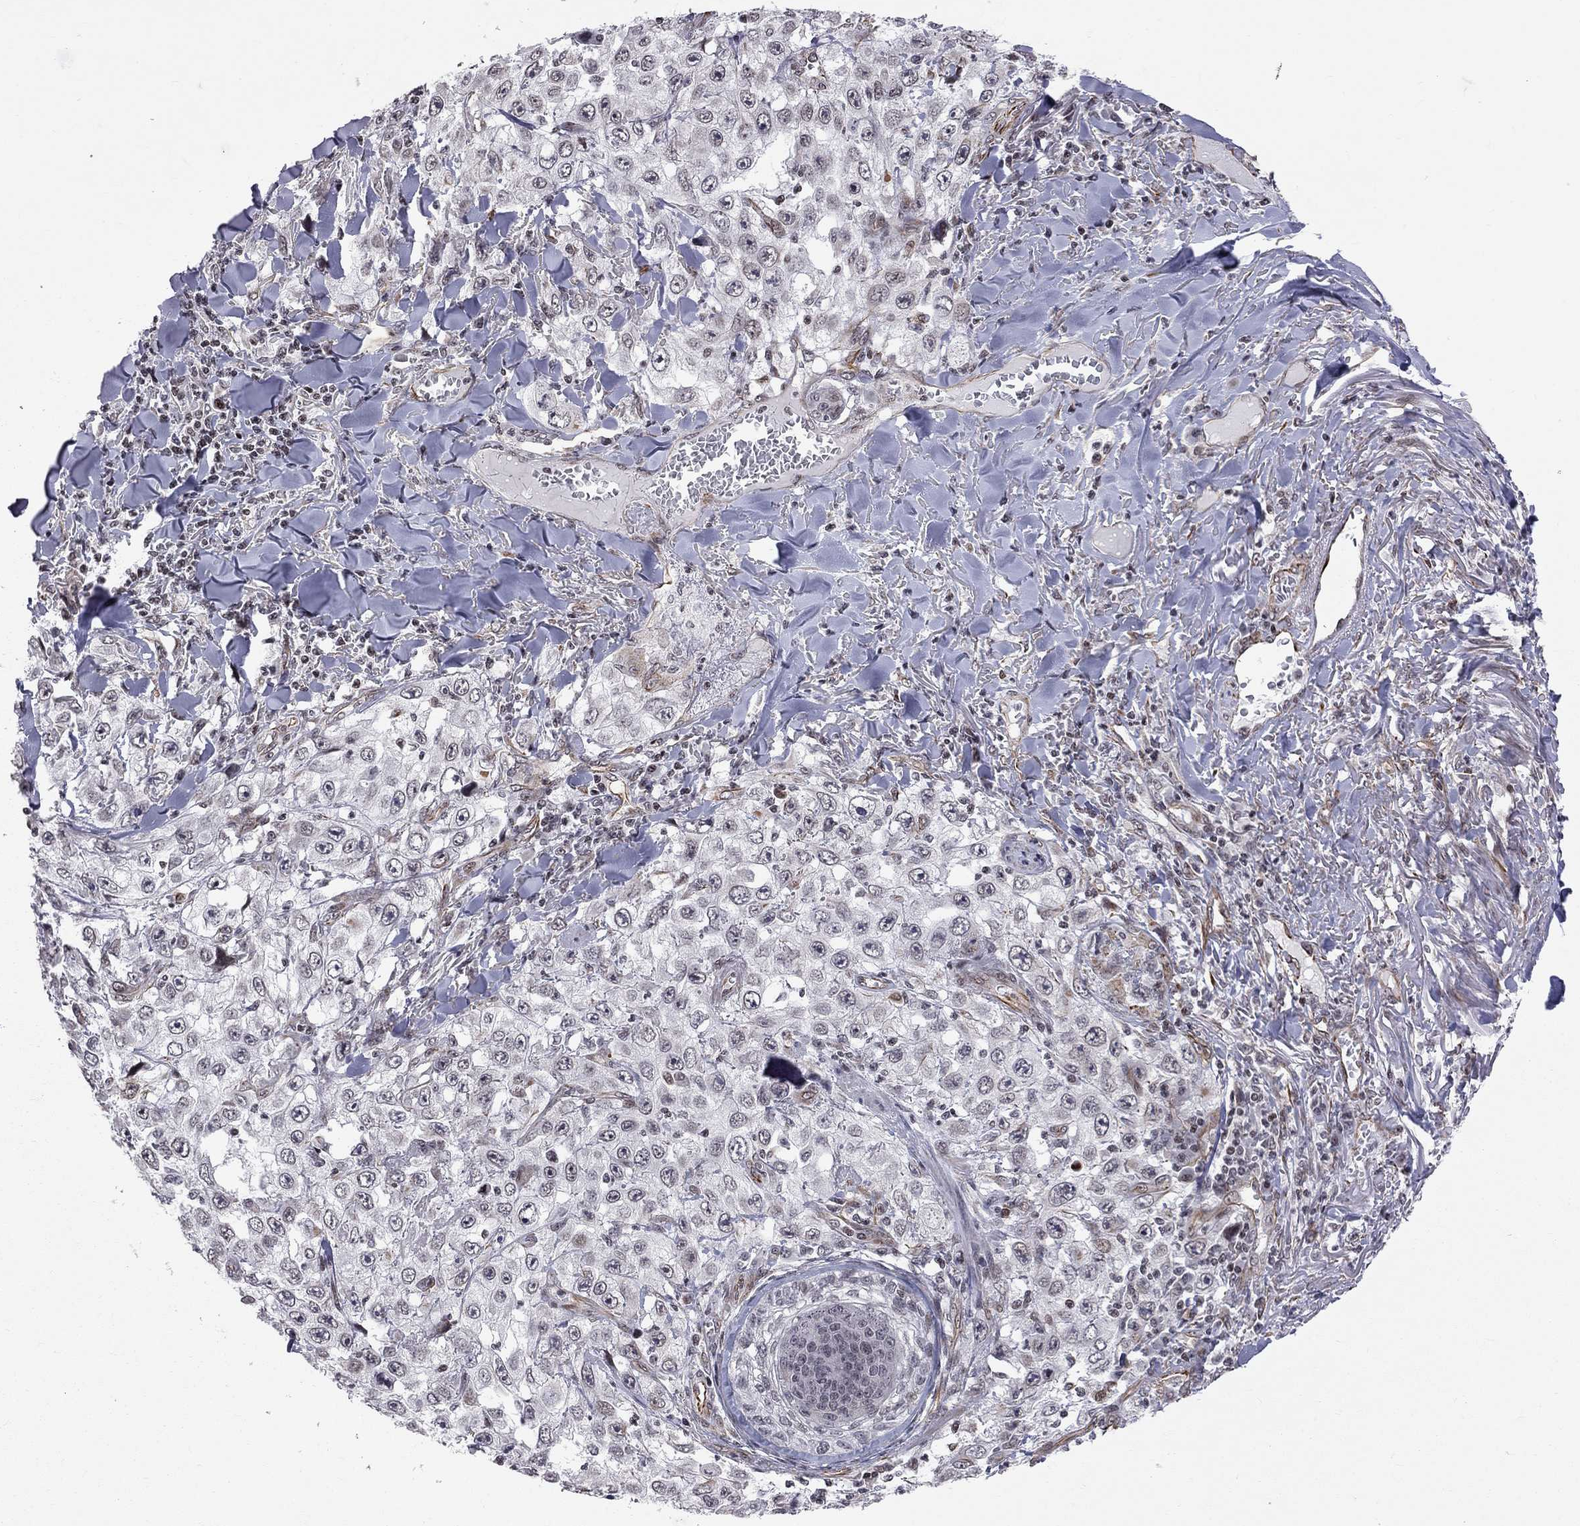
{"staining": {"intensity": "negative", "quantity": "none", "location": "none"}, "tissue": "skin cancer", "cell_type": "Tumor cells", "image_type": "cancer", "snomed": [{"axis": "morphology", "description": "Squamous cell carcinoma, NOS"}, {"axis": "topography", "description": "Skin"}], "caption": "A micrograph of human skin squamous cell carcinoma is negative for staining in tumor cells. Nuclei are stained in blue.", "gene": "MTNR1B", "patient": {"sex": "male", "age": 82}}